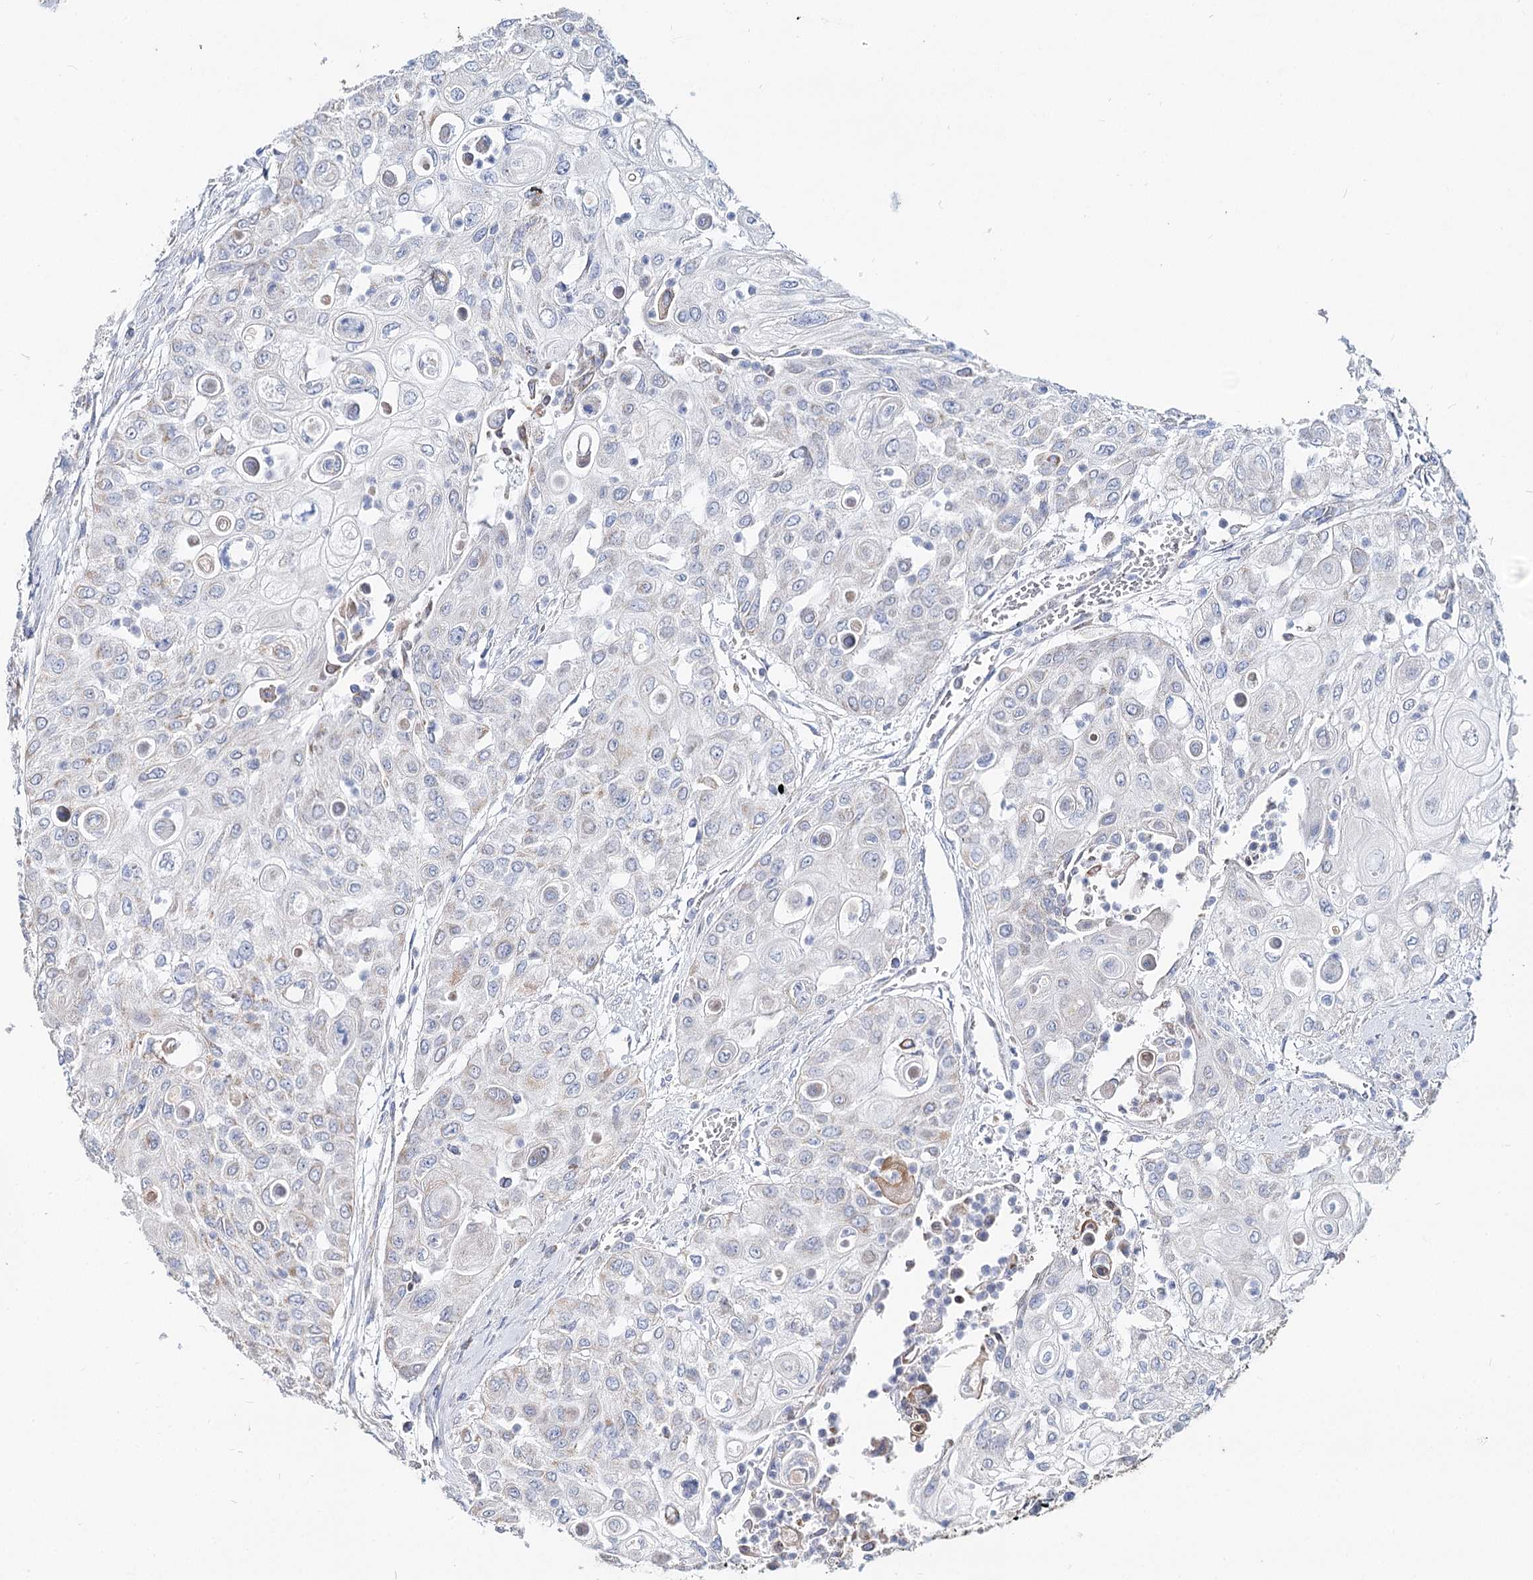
{"staining": {"intensity": "negative", "quantity": "none", "location": "none"}, "tissue": "urothelial cancer", "cell_type": "Tumor cells", "image_type": "cancer", "snomed": [{"axis": "morphology", "description": "Urothelial carcinoma, High grade"}, {"axis": "topography", "description": "Urinary bladder"}], "caption": "There is no significant expression in tumor cells of urothelial cancer.", "gene": "MCCC2", "patient": {"sex": "female", "age": 79}}